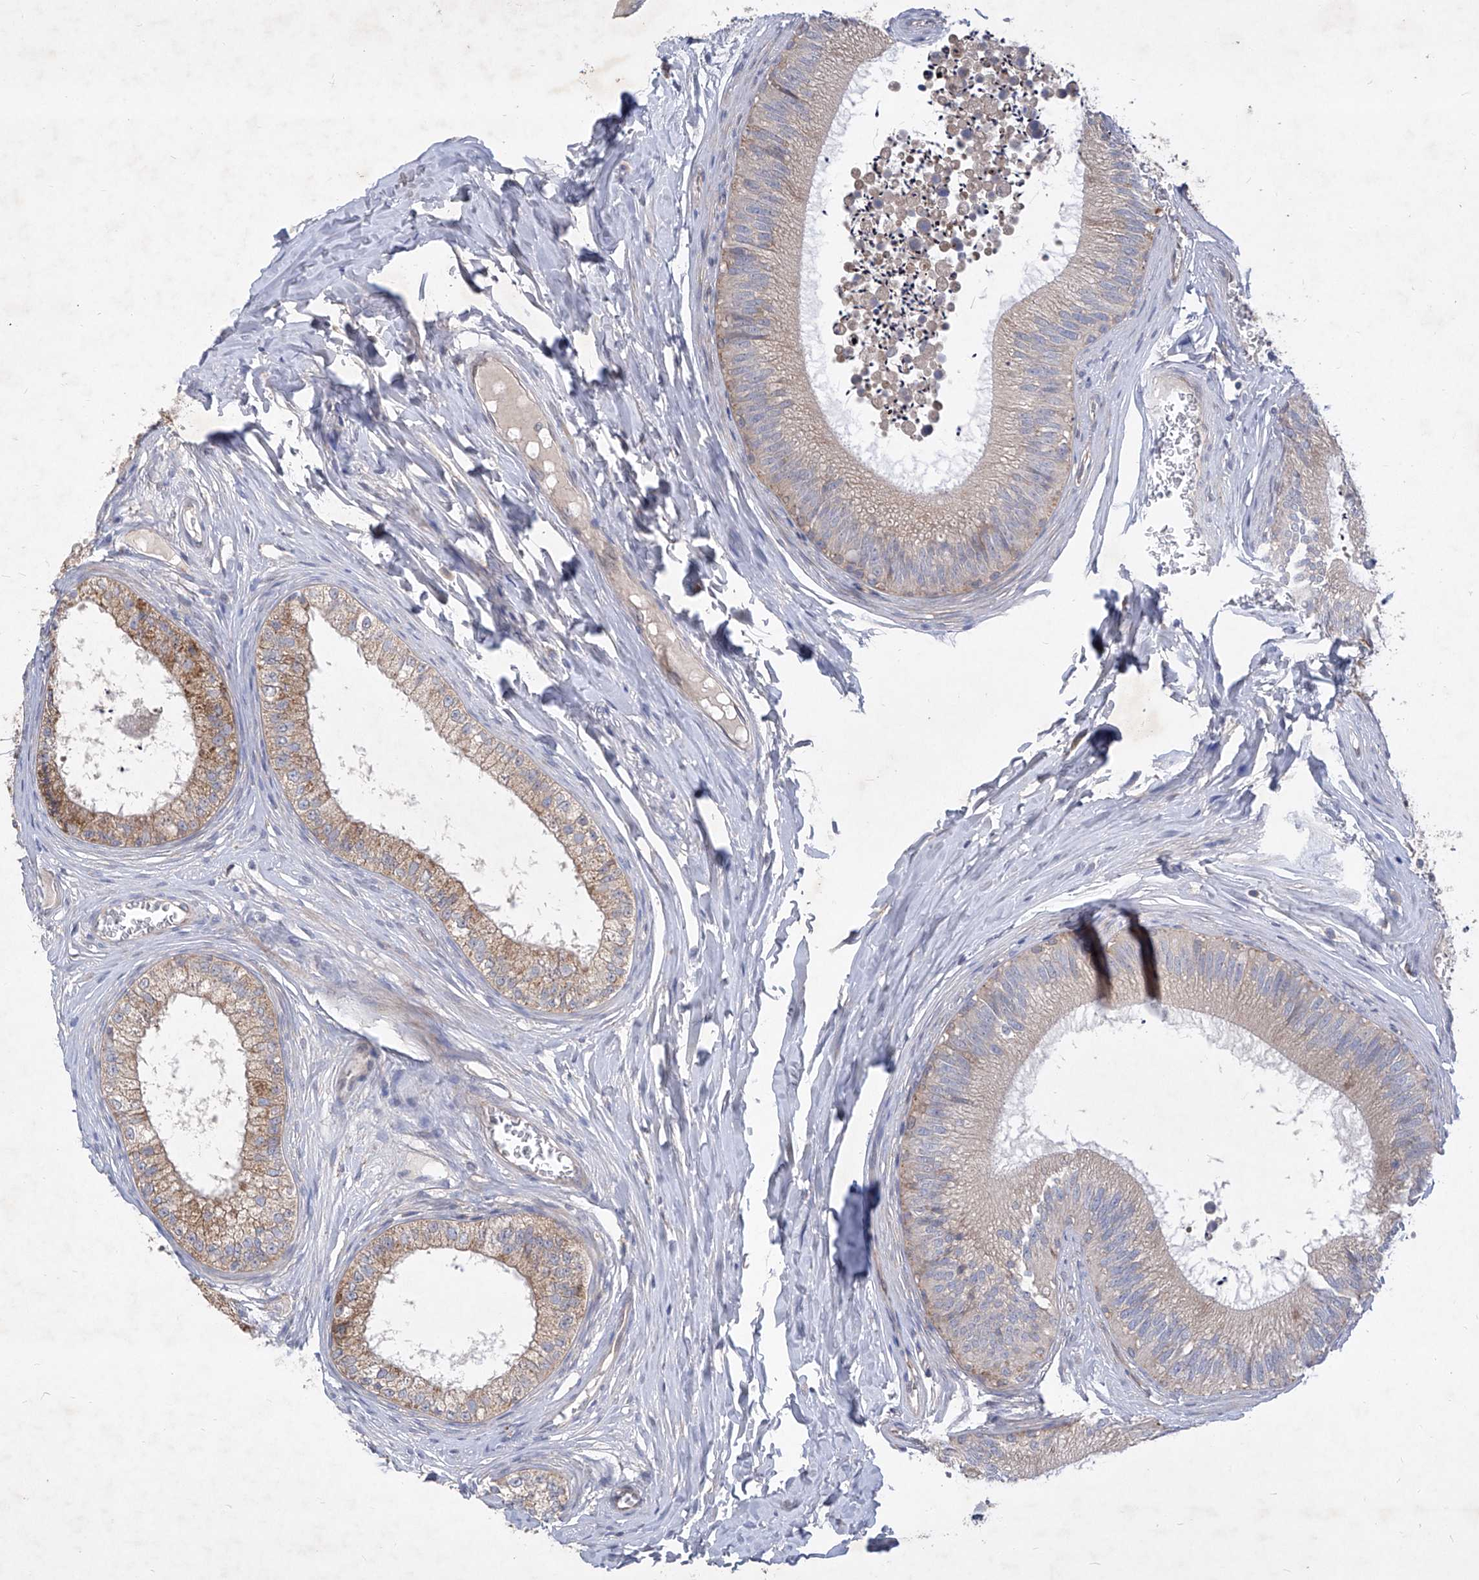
{"staining": {"intensity": "weak", "quantity": "25%-75%", "location": "cytoplasmic/membranous"}, "tissue": "epididymis", "cell_type": "Glandular cells", "image_type": "normal", "snomed": [{"axis": "morphology", "description": "Normal tissue, NOS"}, {"axis": "topography", "description": "Epididymis"}], "caption": "Epididymis stained for a protein demonstrates weak cytoplasmic/membranous positivity in glandular cells. (IHC, brightfield microscopy, high magnification).", "gene": "COQ3", "patient": {"sex": "male", "age": 29}}